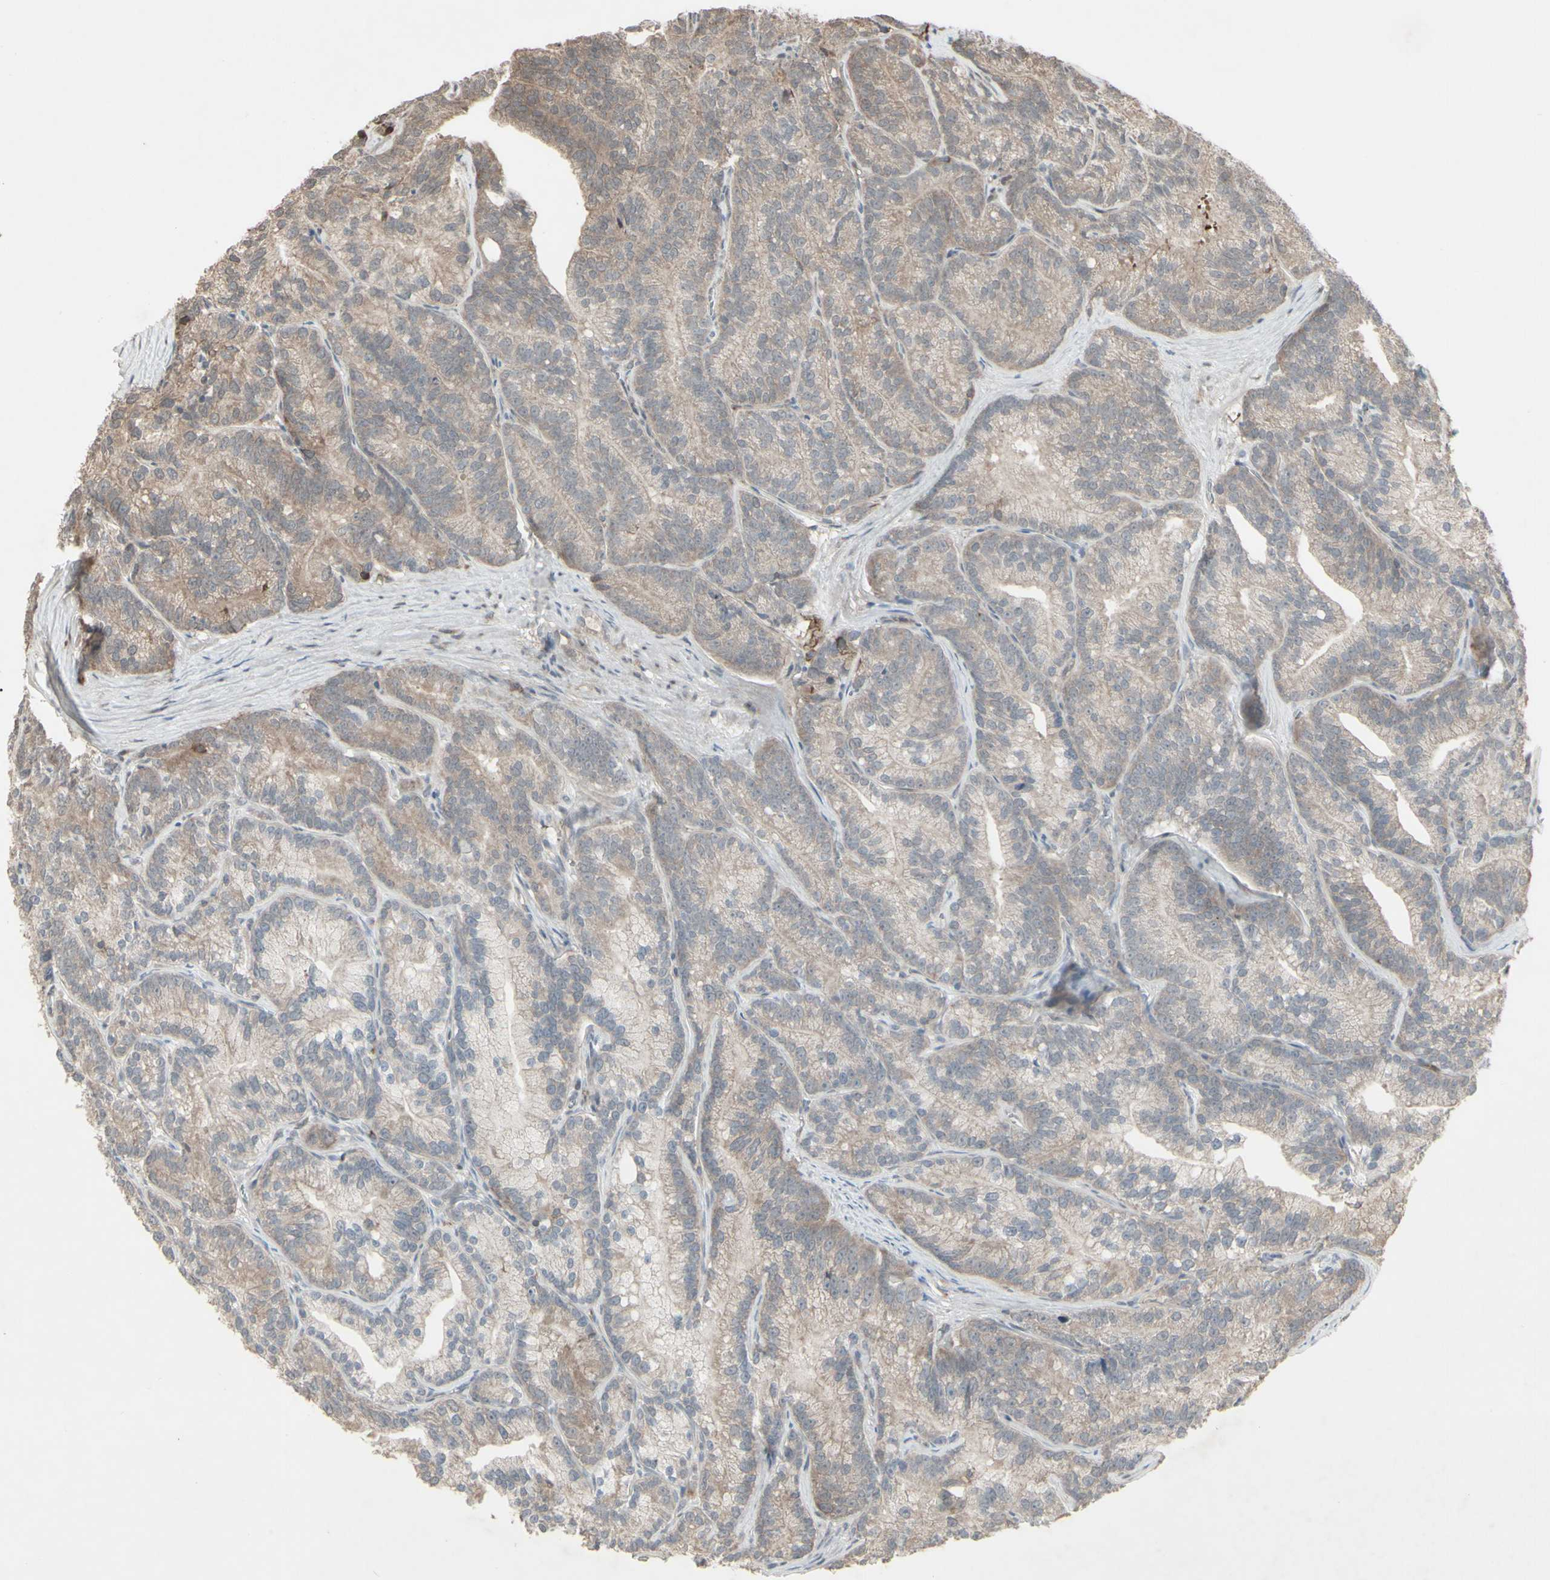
{"staining": {"intensity": "weak", "quantity": ">75%", "location": "cytoplasmic/membranous"}, "tissue": "prostate cancer", "cell_type": "Tumor cells", "image_type": "cancer", "snomed": [{"axis": "morphology", "description": "Adenocarcinoma, Low grade"}, {"axis": "topography", "description": "Prostate"}], "caption": "Prostate cancer (adenocarcinoma (low-grade)) tissue exhibits weak cytoplasmic/membranous staining in about >75% of tumor cells", "gene": "CD33", "patient": {"sex": "male", "age": 89}}